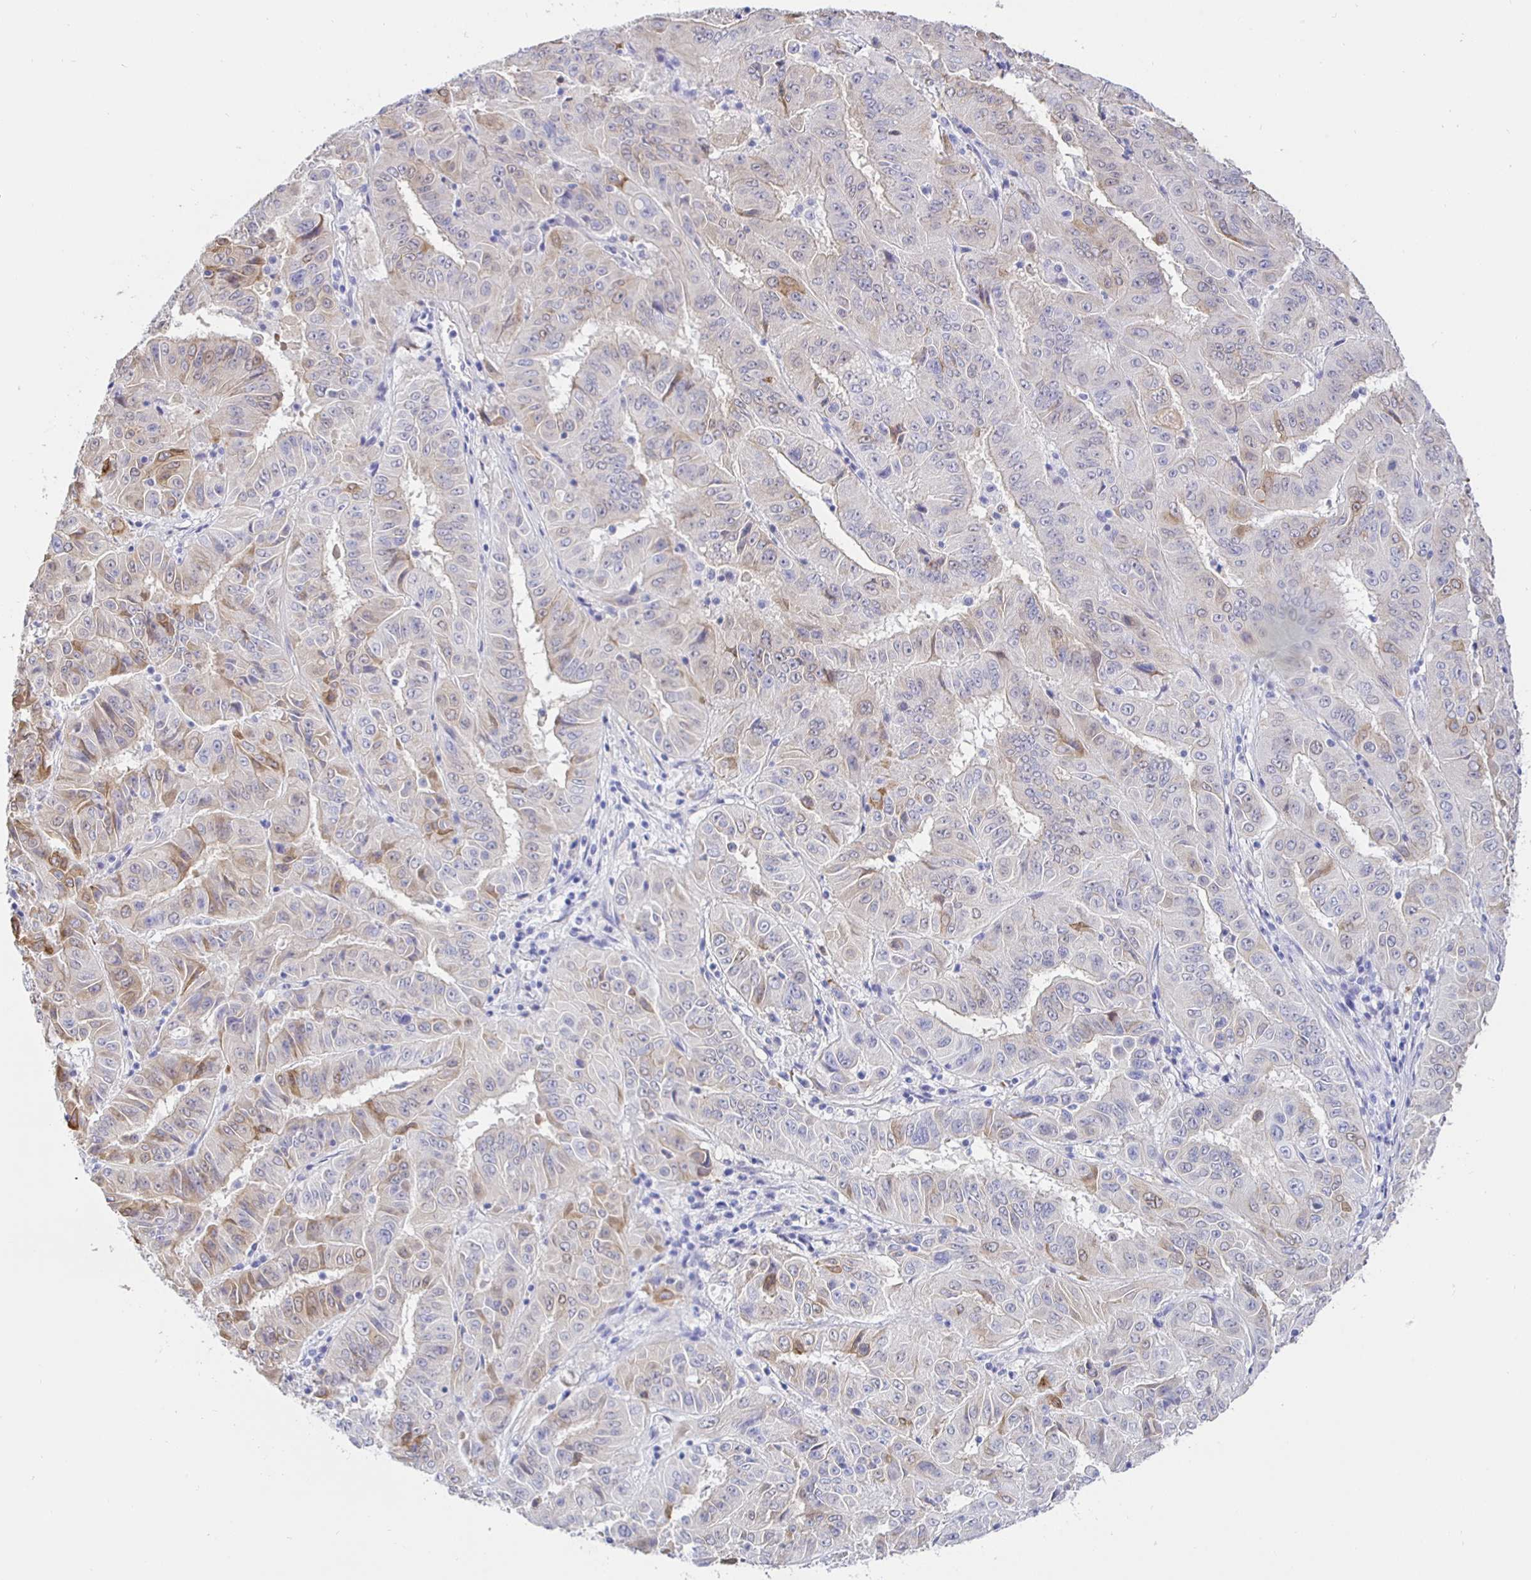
{"staining": {"intensity": "moderate", "quantity": "<25%", "location": "cytoplasmic/membranous"}, "tissue": "pancreatic cancer", "cell_type": "Tumor cells", "image_type": "cancer", "snomed": [{"axis": "morphology", "description": "Adenocarcinoma, NOS"}, {"axis": "topography", "description": "Pancreas"}], "caption": "Pancreatic cancer (adenocarcinoma) stained with DAB immunohistochemistry displays low levels of moderate cytoplasmic/membranous positivity in approximately <25% of tumor cells. The staining was performed using DAB, with brown indicating positive protein expression. Nuclei are stained blue with hematoxylin.", "gene": "HSPA4L", "patient": {"sex": "male", "age": 63}}